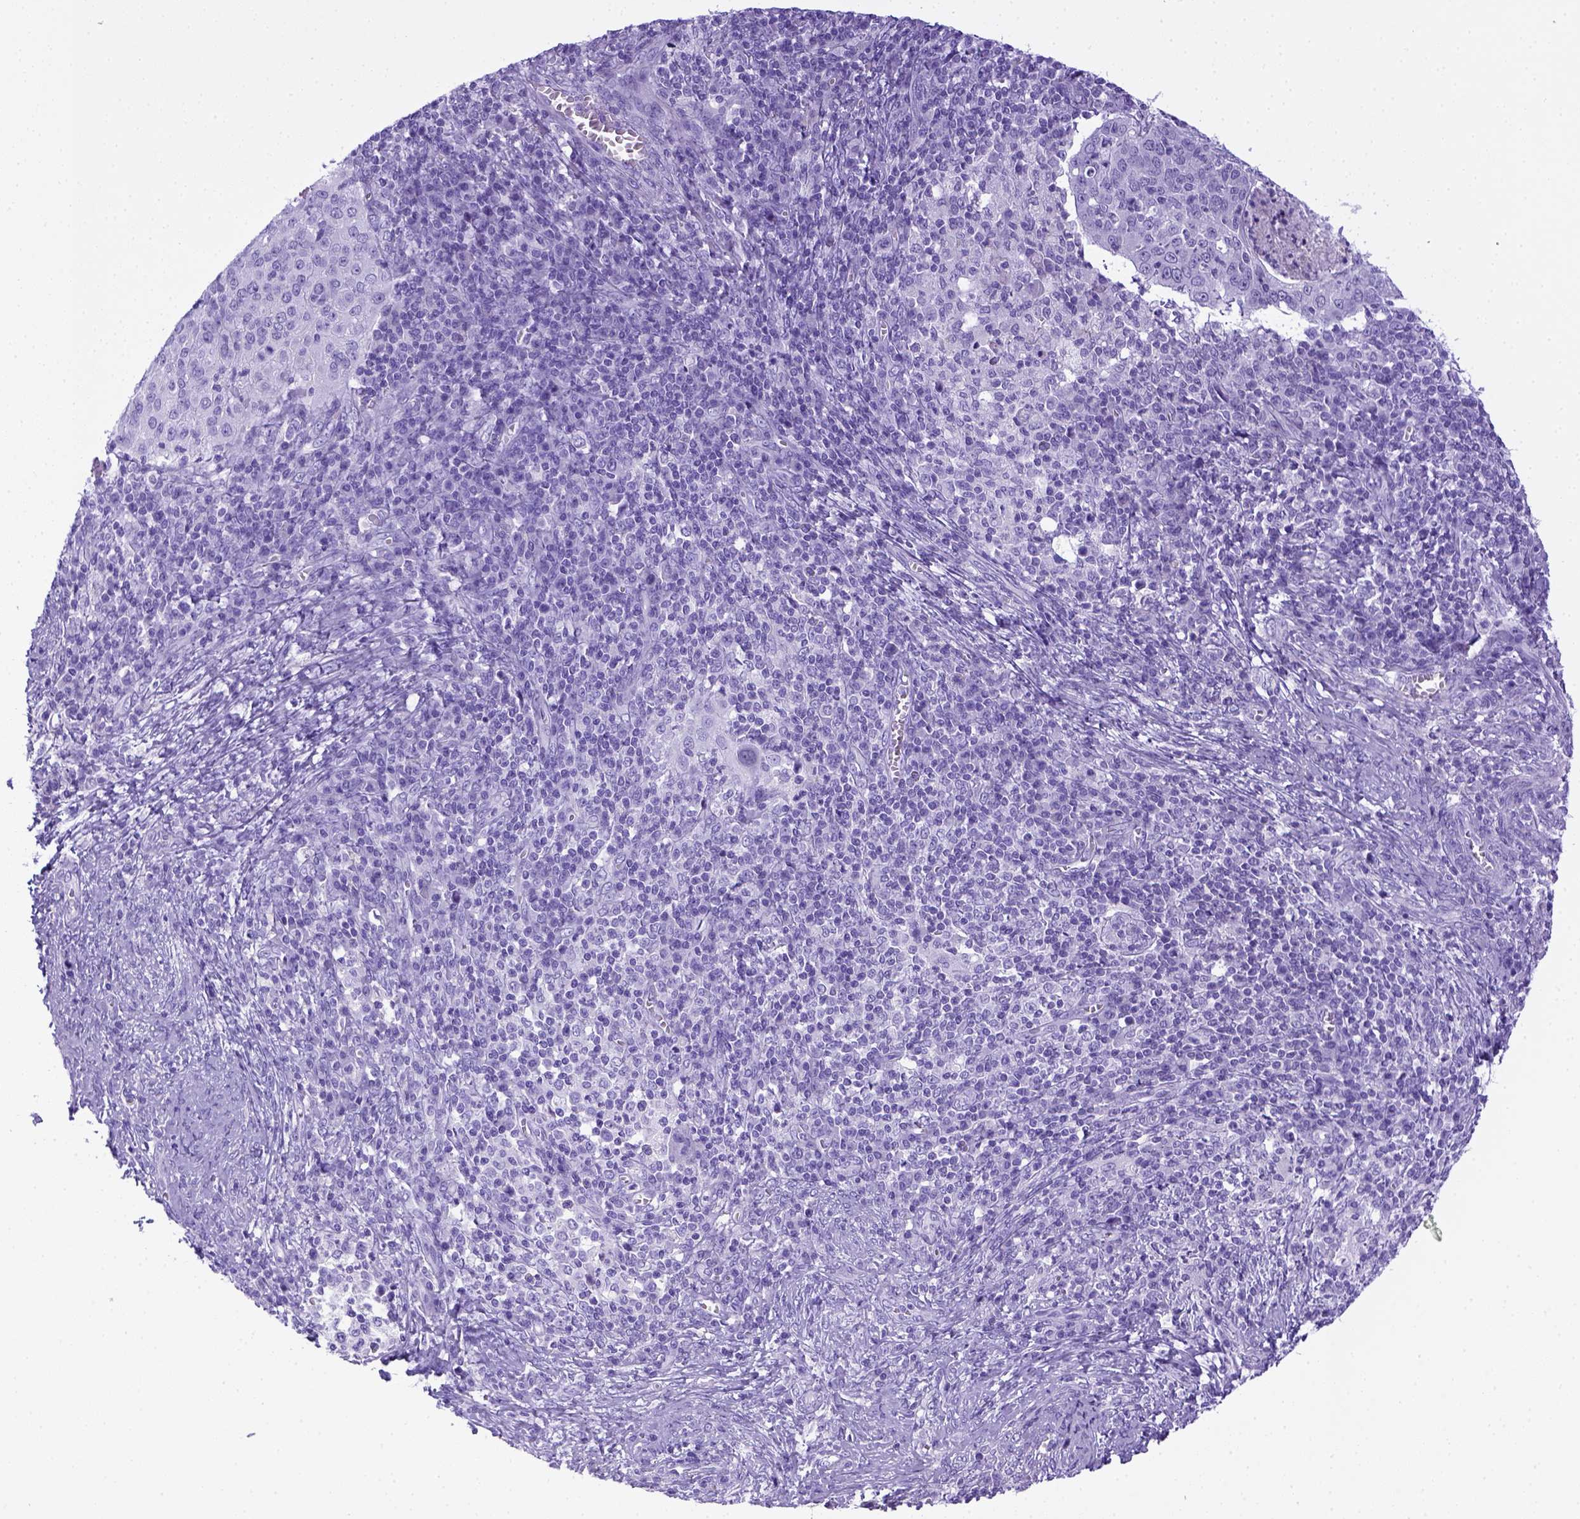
{"staining": {"intensity": "negative", "quantity": "none", "location": "none"}, "tissue": "cervical cancer", "cell_type": "Tumor cells", "image_type": "cancer", "snomed": [{"axis": "morphology", "description": "Squamous cell carcinoma, NOS"}, {"axis": "topography", "description": "Cervix"}], "caption": "IHC histopathology image of neoplastic tissue: human squamous cell carcinoma (cervical) stained with DAB demonstrates no significant protein staining in tumor cells. (Stains: DAB immunohistochemistry with hematoxylin counter stain, Microscopy: brightfield microscopy at high magnification).", "gene": "ITIH4", "patient": {"sex": "female", "age": 39}}